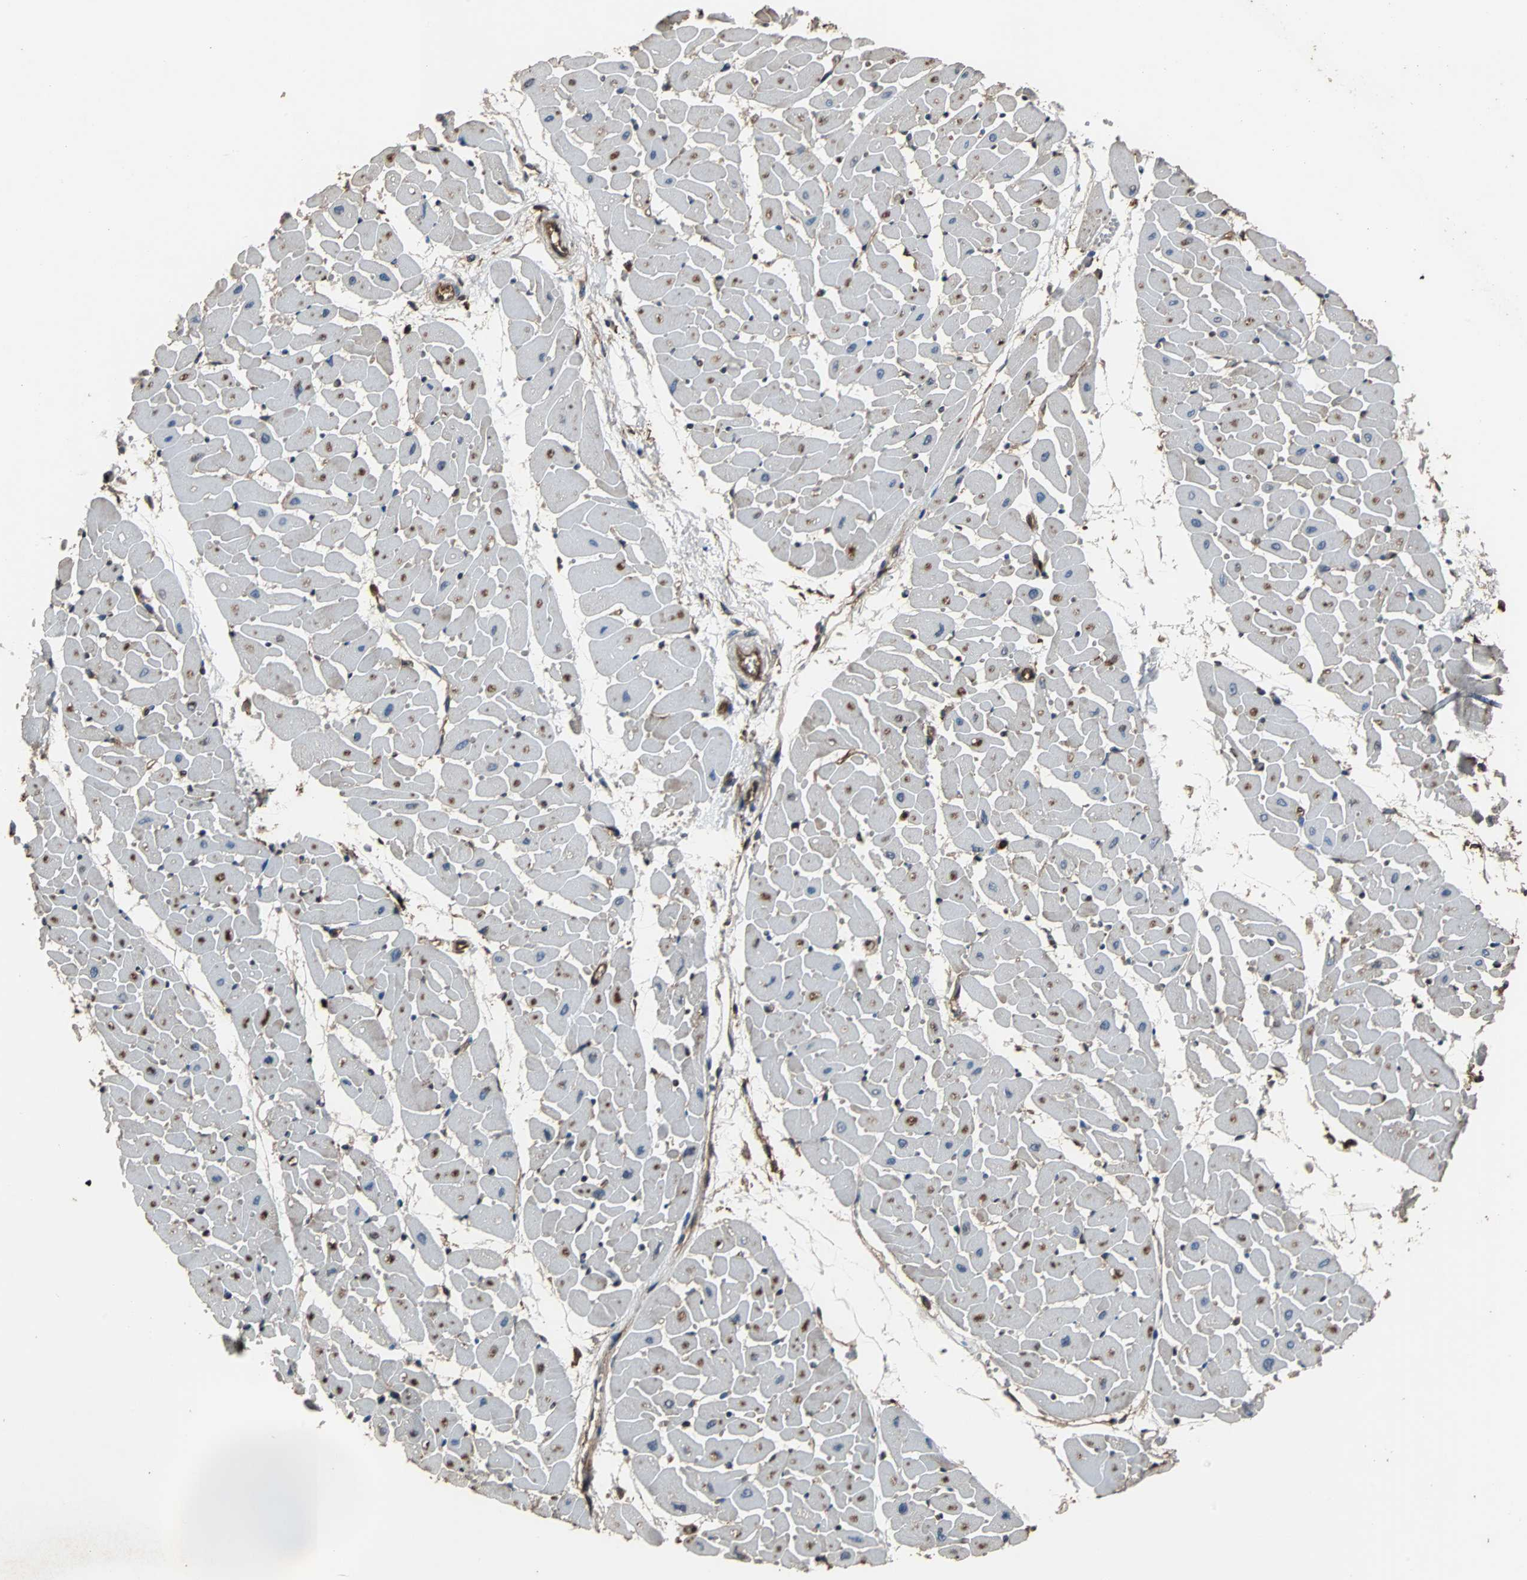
{"staining": {"intensity": "moderate", "quantity": "25%-75%", "location": "cytoplasmic/membranous"}, "tissue": "heart muscle", "cell_type": "Cardiomyocytes", "image_type": "normal", "snomed": [{"axis": "morphology", "description": "Normal tissue, NOS"}, {"axis": "topography", "description": "Heart"}], "caption": "Immunohistochemistry (IHC) image of benign heart muscle: heart muscle stained using immunohistochemistry (IHC) displays medium levels of moderate protein expression localized specifically in the cytoplasmic/membranous of cardiomyocytes, appearing as a cytoplasmic/membranous brown color.", "gene": "NDRG1", "patient": {"sex": "female", "age": 19}}